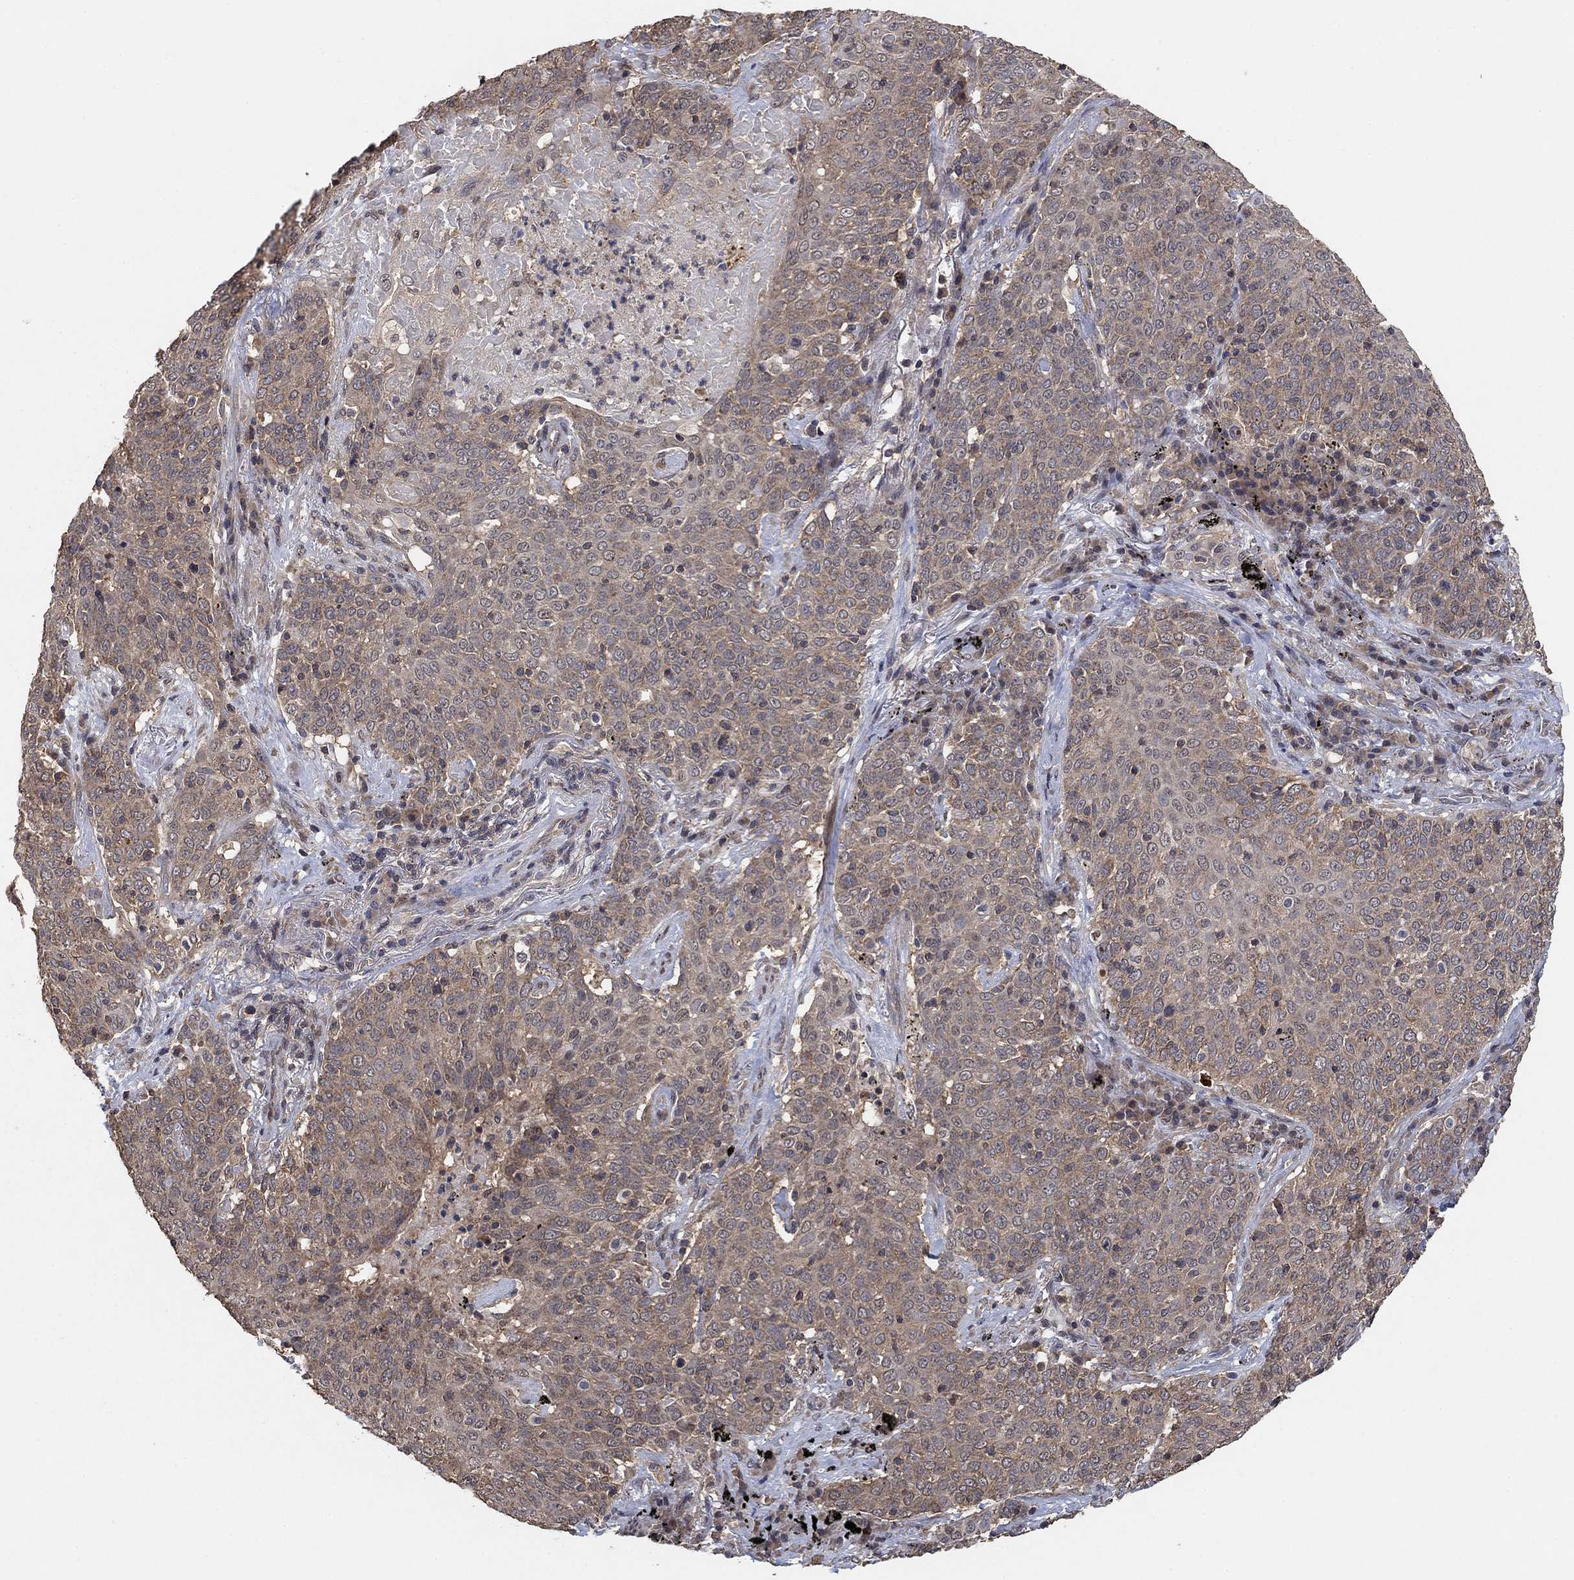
{"staining": {"intensity": "negative", "quantity": "none", "location": "none"}, "tissue": "lung cancer", "cell_type": "Tumor cells", "image_type": "cancer", "snomed": [{"axis": "morphology", "description": "Squamous cell carcinoma, NOS"}, {"axis": "topography", "description": "Lung"}], "caption": "Immunohistochemistry (IHC) image of human squamous cell carcinoma (lung) stained for a protein (brown), which displays no staining in tumor cells.", "gene": "CCDC43", "patient": {"sex": "male", "age": 82}}